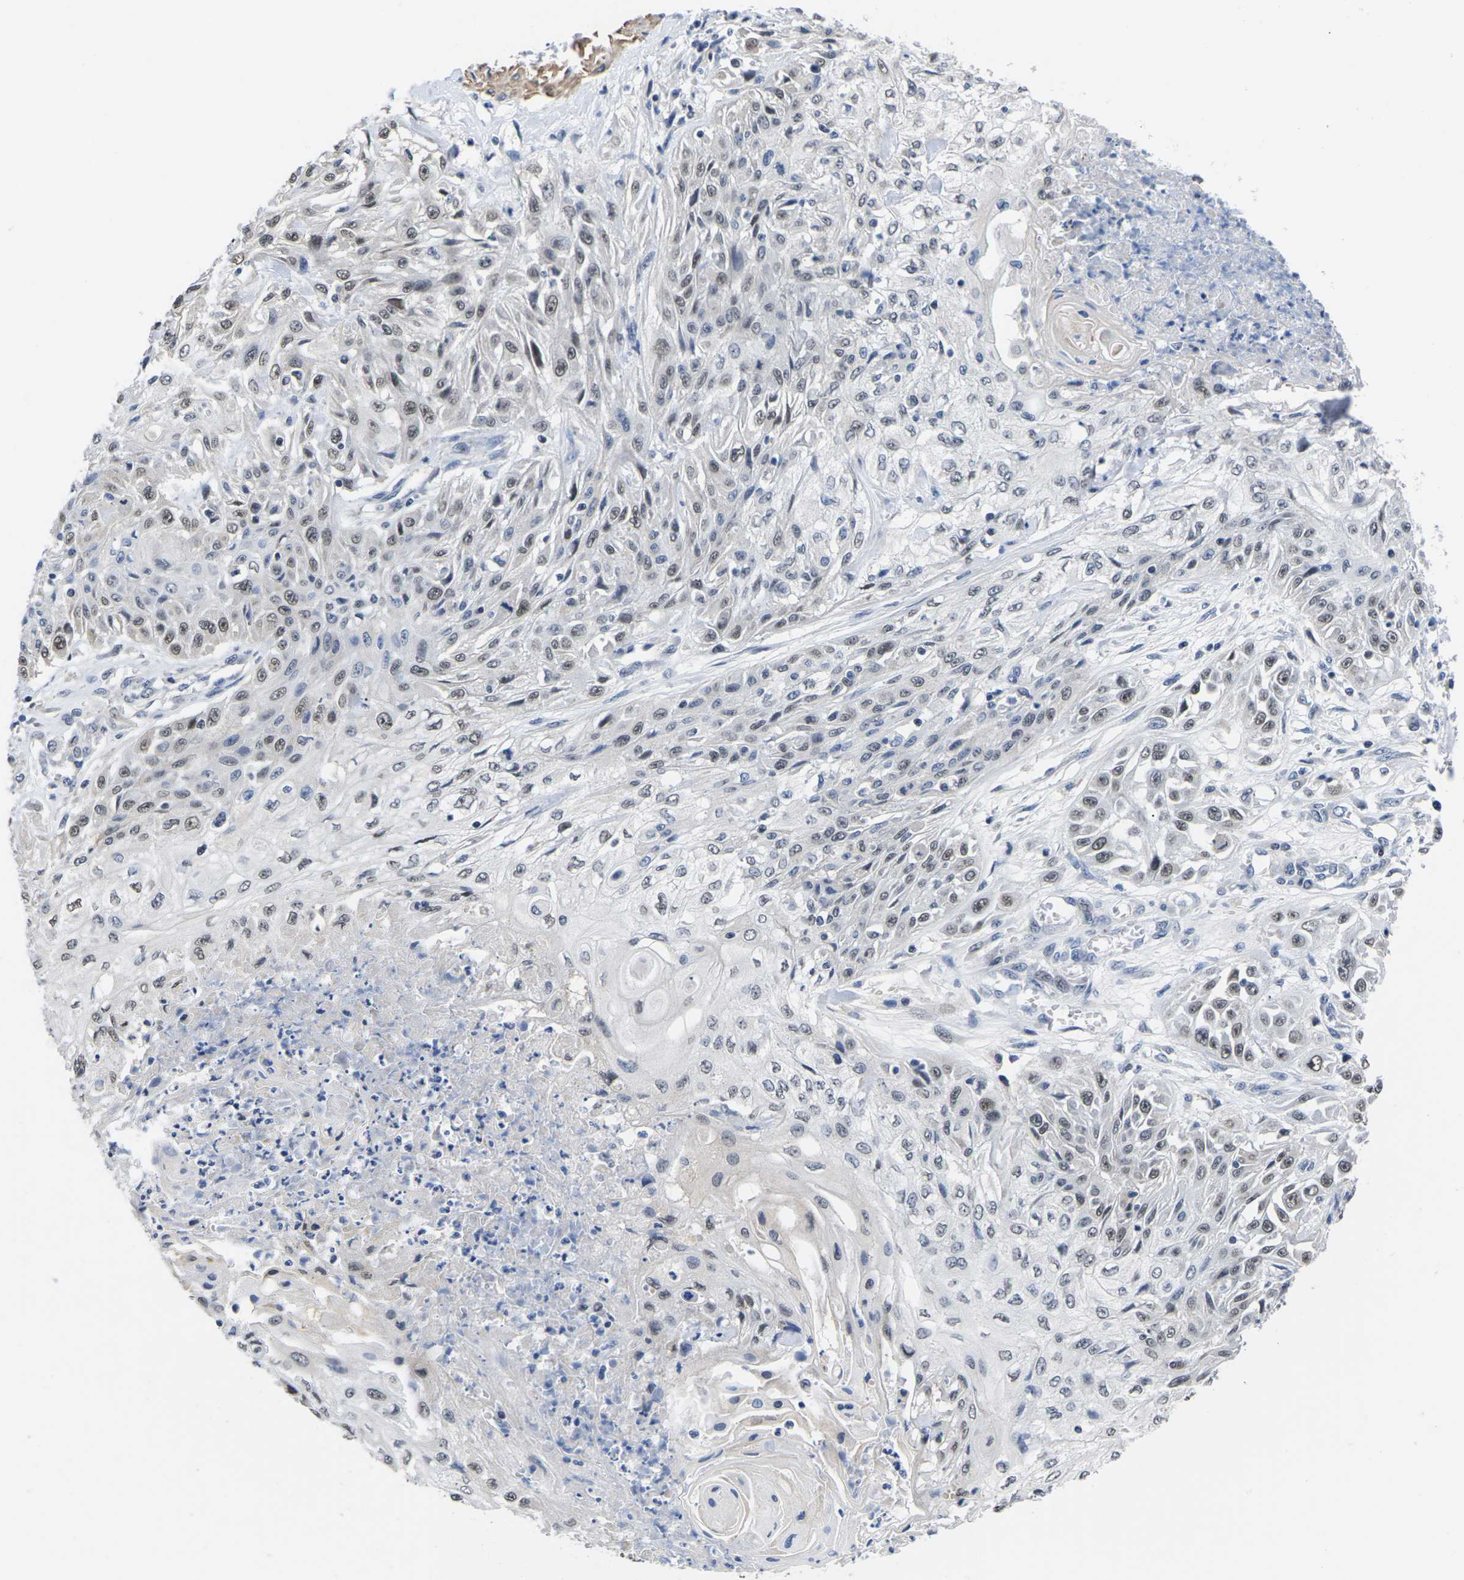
{"staining": {"intensity": "weak", "quantity": "<25%", "location": "nuclear"}, "tissue": "skin cancer", "cell_type": "Tumor cells", "image_type": "cancer", "snomed": [{"axis": "morphology", "description": "Squamous cell carcinoma, NOS"}, {"axis": "topography", "description": "Skin"}], "caption": "IHC photomicrograph of neoplastic tissue: human squamous cell carcinoma (skin) stained with DAB (3,3'-diaminobenzidine) displays no significant protein expression in tumor cells.", "gene": "ST6GAL2", "patient": {"sex": "male", "age": 75}}